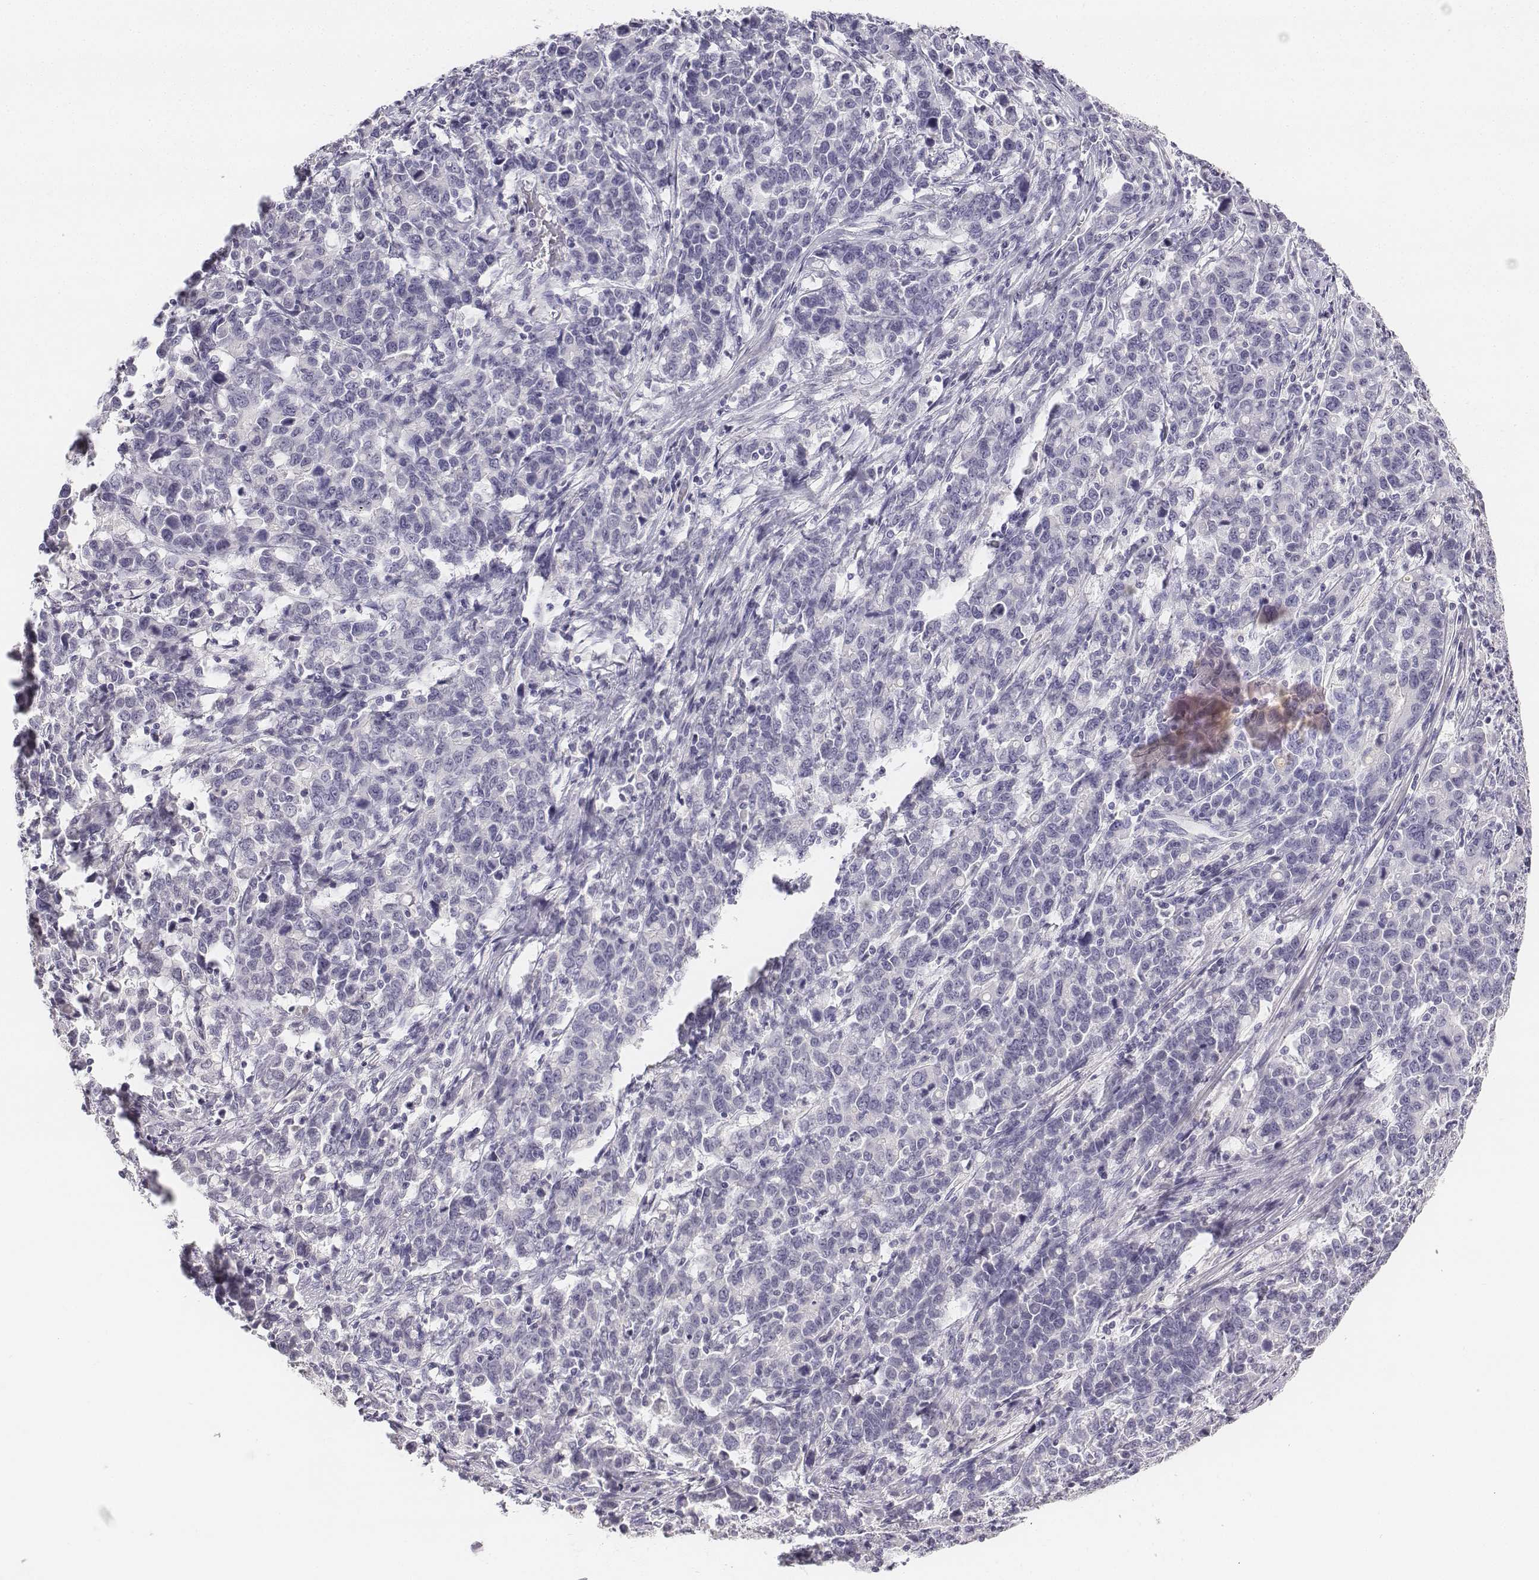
{"staining": {"intensity": "negative", "quantity": "none", "location": "none"}, "tissue": "stomach cancer", "cell_type": "Tumor cells", "image_type": "cancer", "snomed": [{"axis": "morphology", "description": "Adenocarcinoma, NOS"}, {"axis": "topography", "description": "Stomach, upper"}], "caption": "The histopathology image displays no staining of tumor cells in adenocarcinoma (stomach).", "gene": "UCN2", "patient": {"sex": "male", "age": 69}}